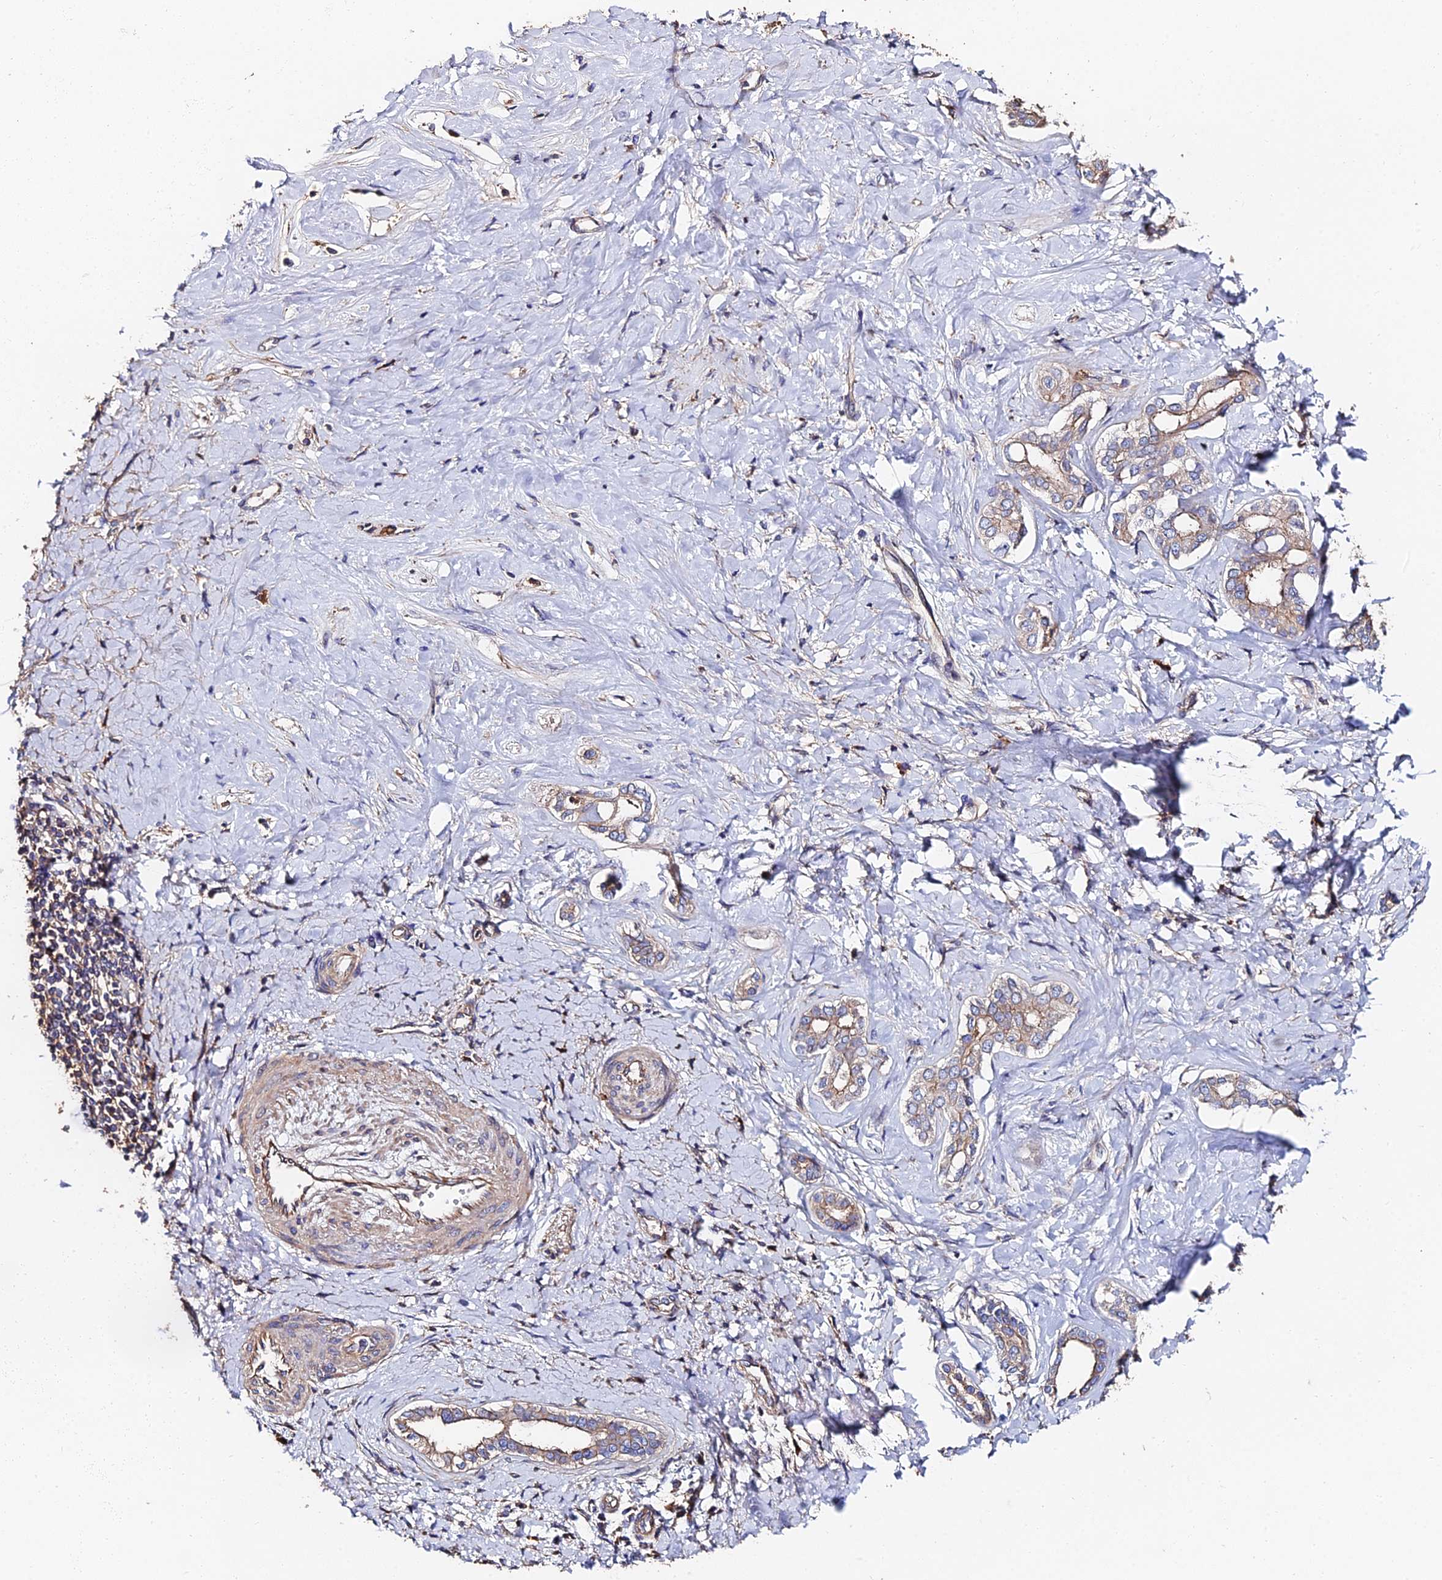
{"staining": {"intensity": "weak", "quantity": ">75%", "location": "cytoplasmic/membranous"}, "tissue": "liver cancer", "cell_type": "Tumor cells", "image_type": "cancer", "snomed": [{"axis": "morphology", "description": "Cholangiocarcinoma"}, {"axis": "topography", "description": "Liver"}], "caption": "Brown immunohistochemical staining in human liver cholangiocarcinoma reveals weak cytoplasmic/membranous staining in about >75% of tumor cells.", "gene": "EXT1", "patient": {"sex": "female", "age": 77}}